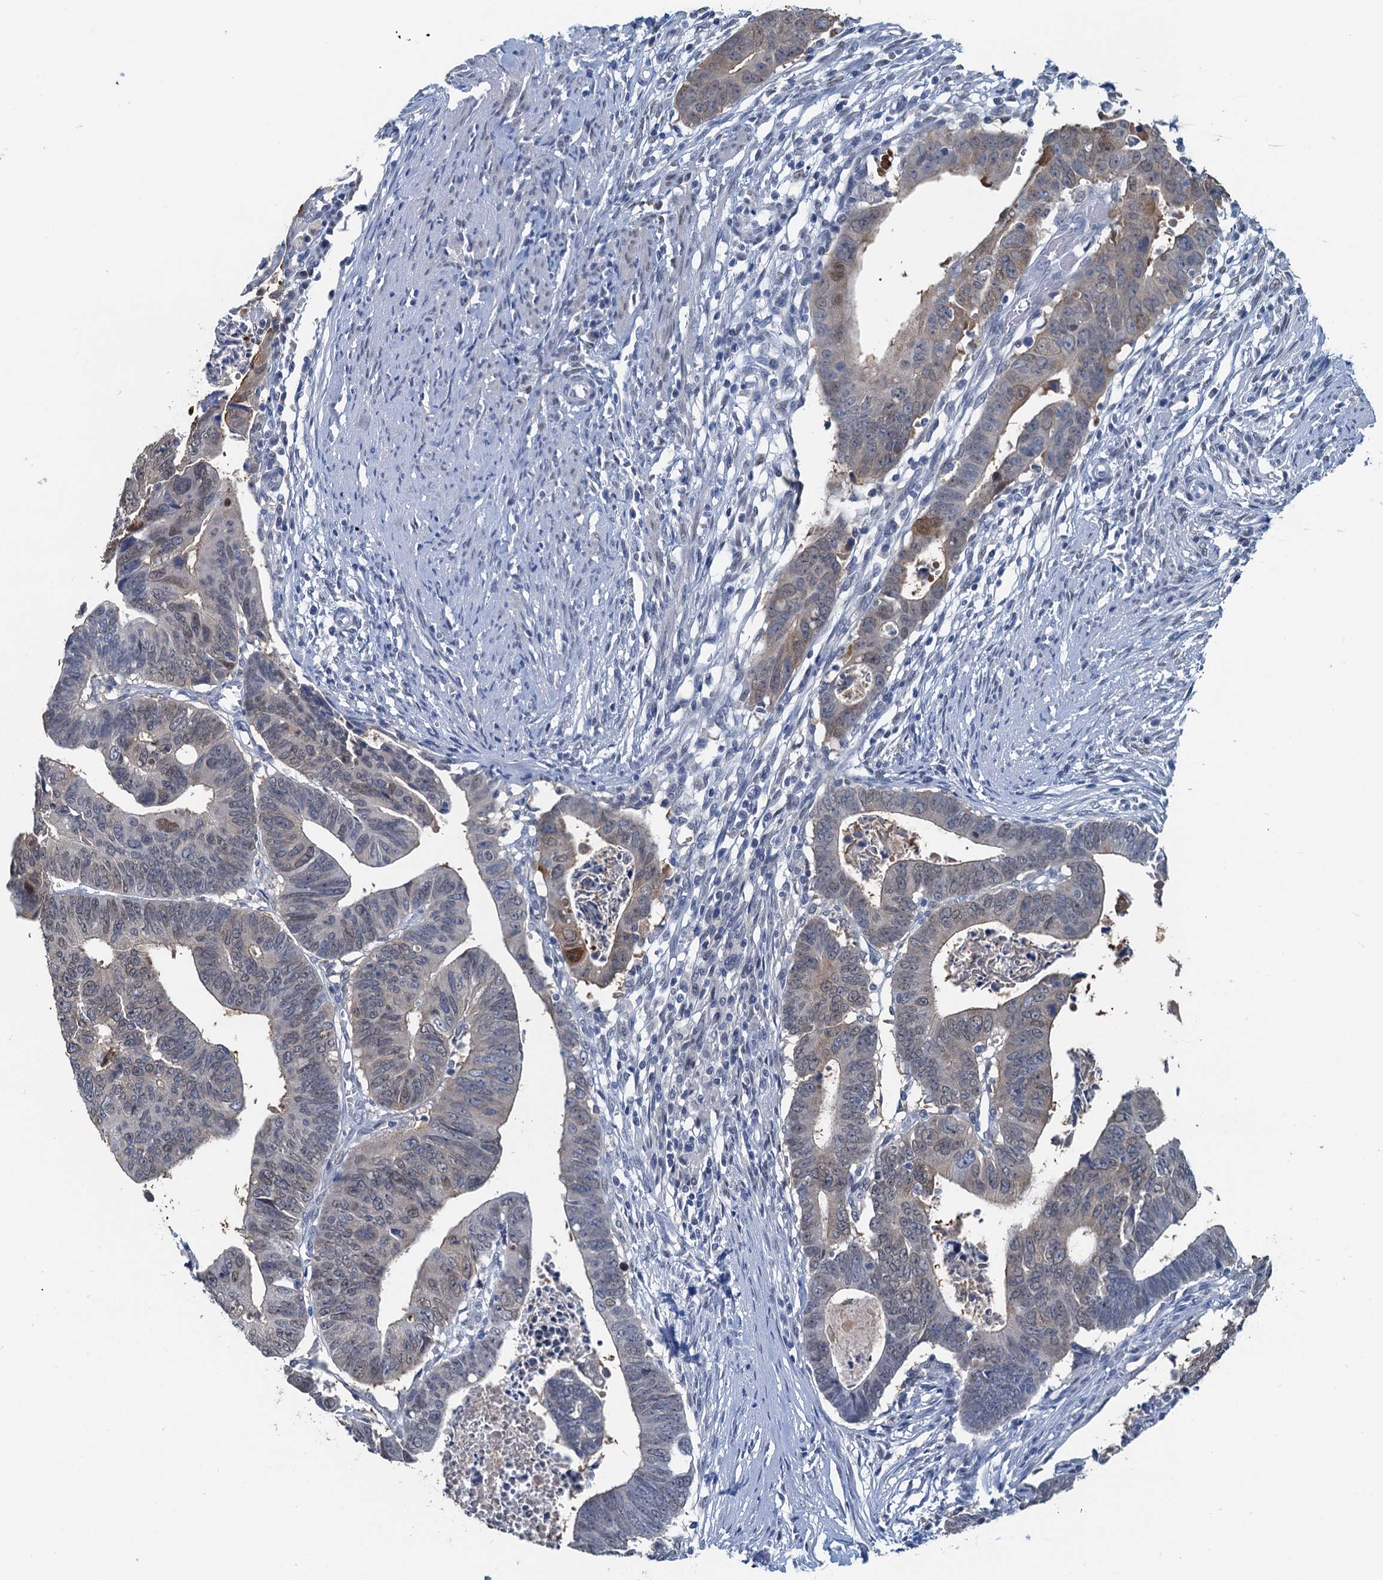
{"staining": {"intensity": "weak", "quantity": "<25%", "location": "nuclear"}, "tissue": "colorectal cancer", "cell_type": "Tumor cells", "image_type": "cancer", "snomed": [{"axis": "morphology", "description": "Adenocarcinoma, NOS"}, {"axis": "topography", "description": "Rectum"}], "caption": "The IHC histopathology image has no significant staining in tumor cells of colorectal cancer tissue.", "gene": "AHCY", "patient": {"sex": "female", "age": 65}}